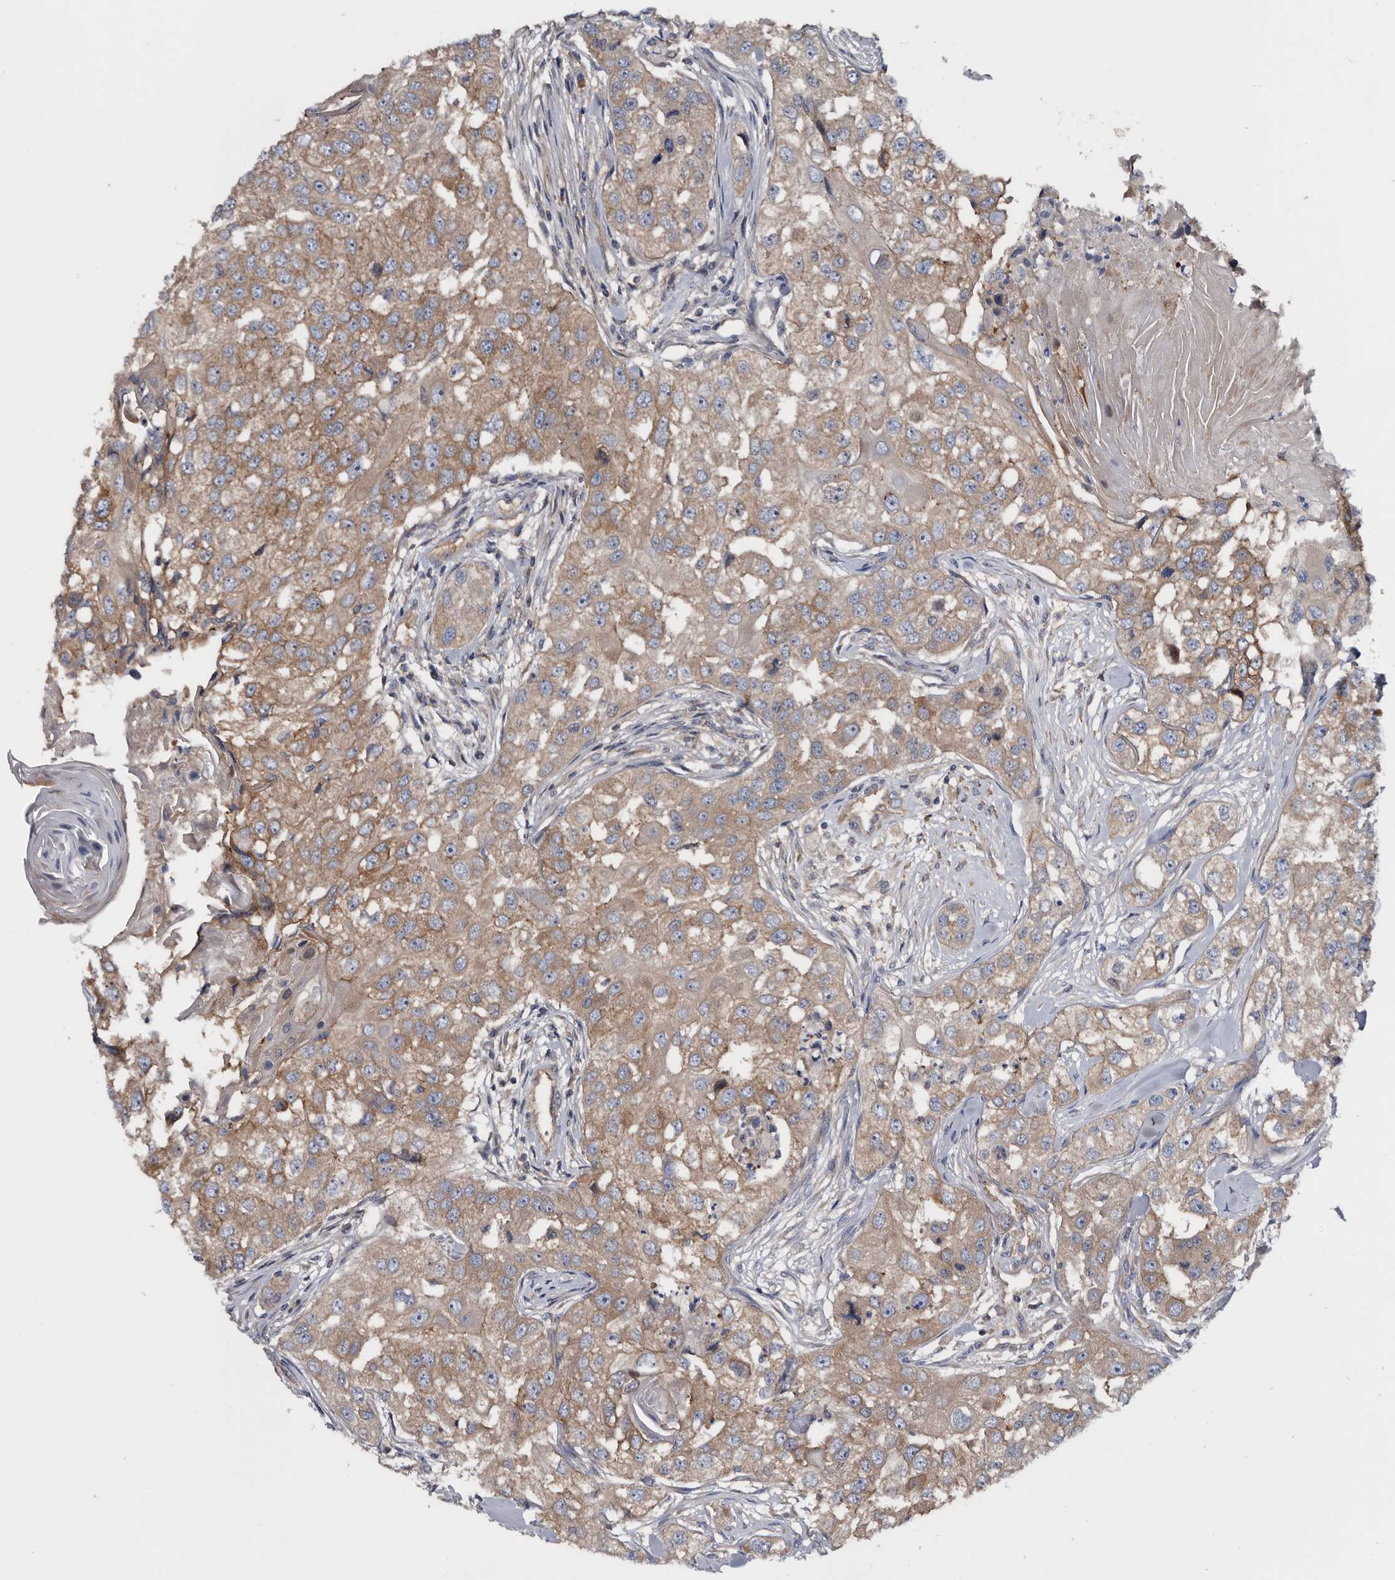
{"staining": {"intensity": "moderate", "quantity": ">75%", "location": "cytoplasmic/membranous"}, "tissue": "head and neck cancer", "cell_type": "Tumor cells", "image_type": "cancer", "snomed": [{"axis": "morphology", "description": "Normal tissue, NOS"}, {"axis": "morphology", "description": "Squamous cell carcinoma, NOS"}, {"axis": "topography", "description": "Skeletal muscle"}, {"axis": "topography", "description": "Head-Neck"}], "caption": "Human head and neck cancer stained with a protein marker displays moderate staining in tumor cells.", "gene": "TSPAN17", "patient": {"sex": "male", "age": 51}}